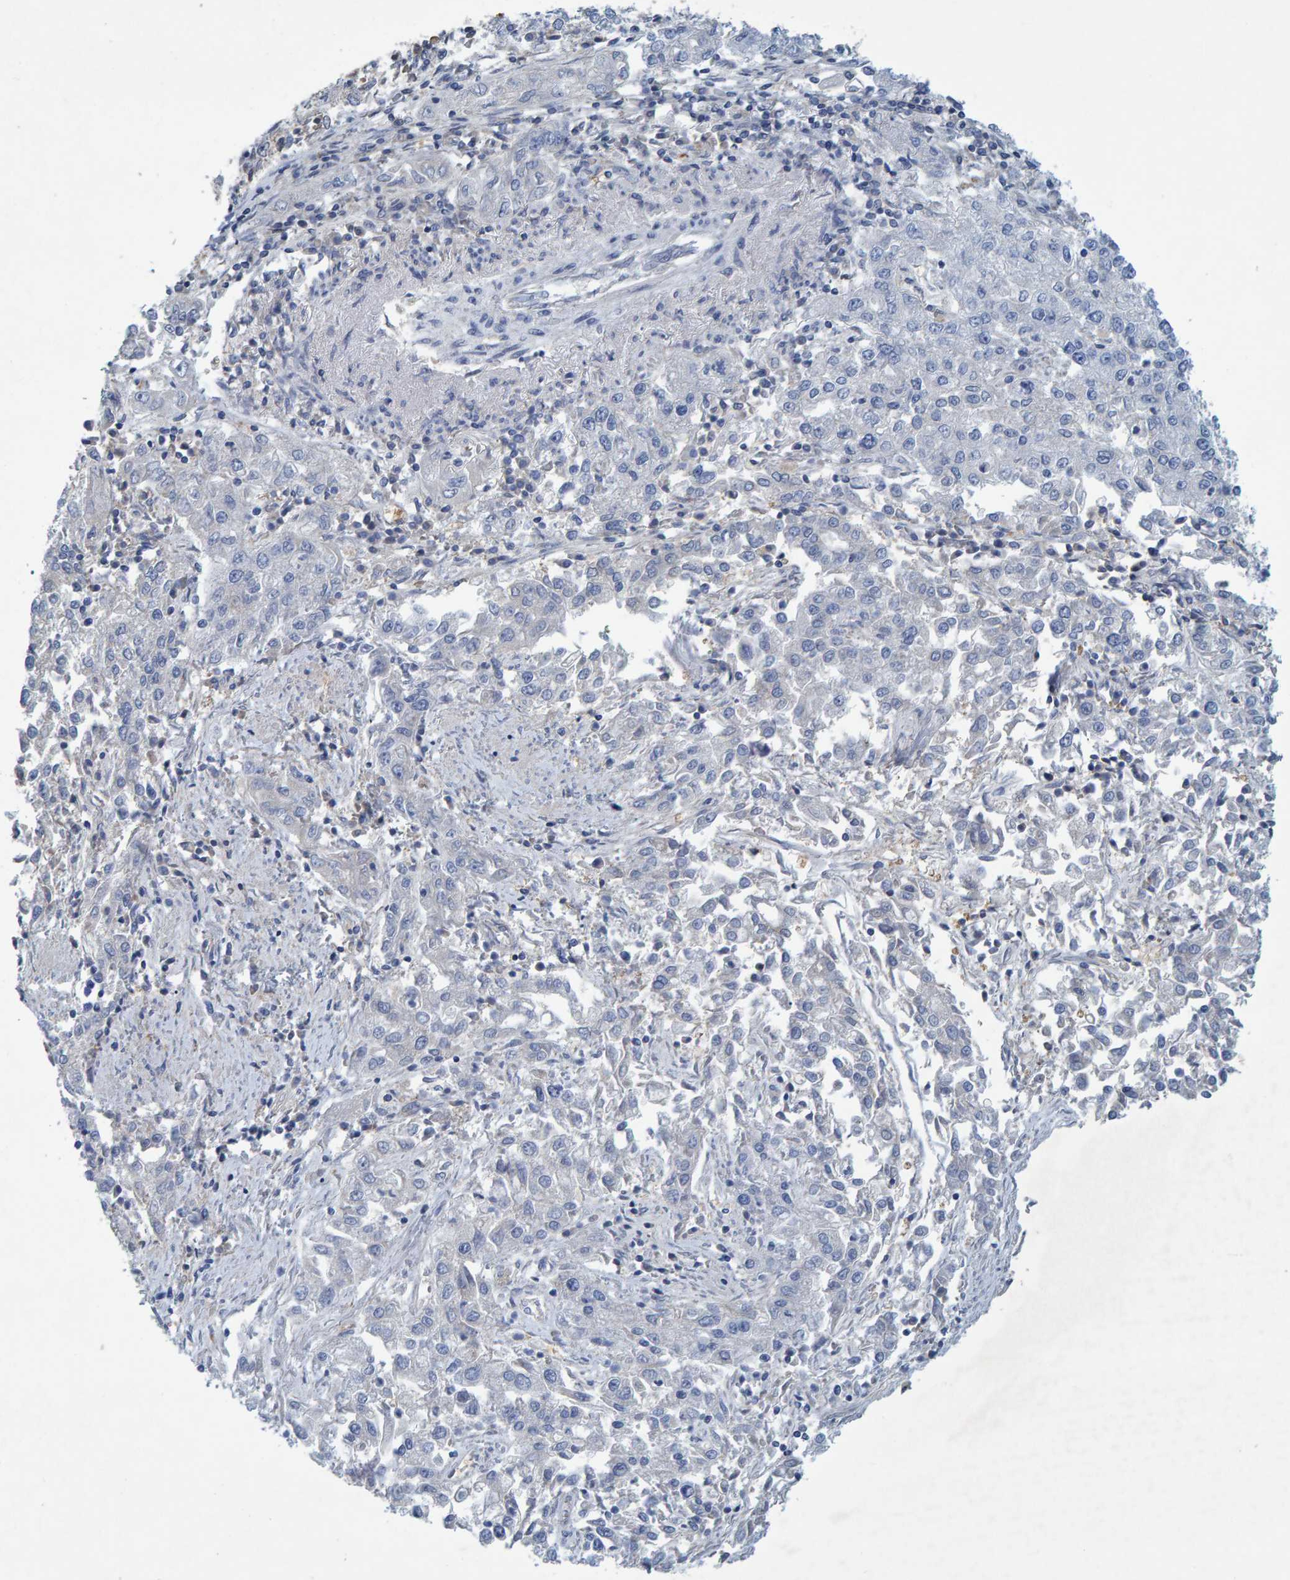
{"staining": {"intensity": "negative", "quantity": "none", "location": "none"}, "tissue": "endometrial cancer", "cell_type": "Tumor cells", "image_type": "cancer", "snomed": [{"axis": "morphology", "description": "Adenocarcinoma, NOS"}, {"axis": "topography", "description": "Endometrium"}], "caption": "This is an immunohistochemistry (IHC) image of human endometrial cancer. There is no staining in tumor cells.", "gene": "ALAD", "patient": {"sex": "female", "age": 49}}